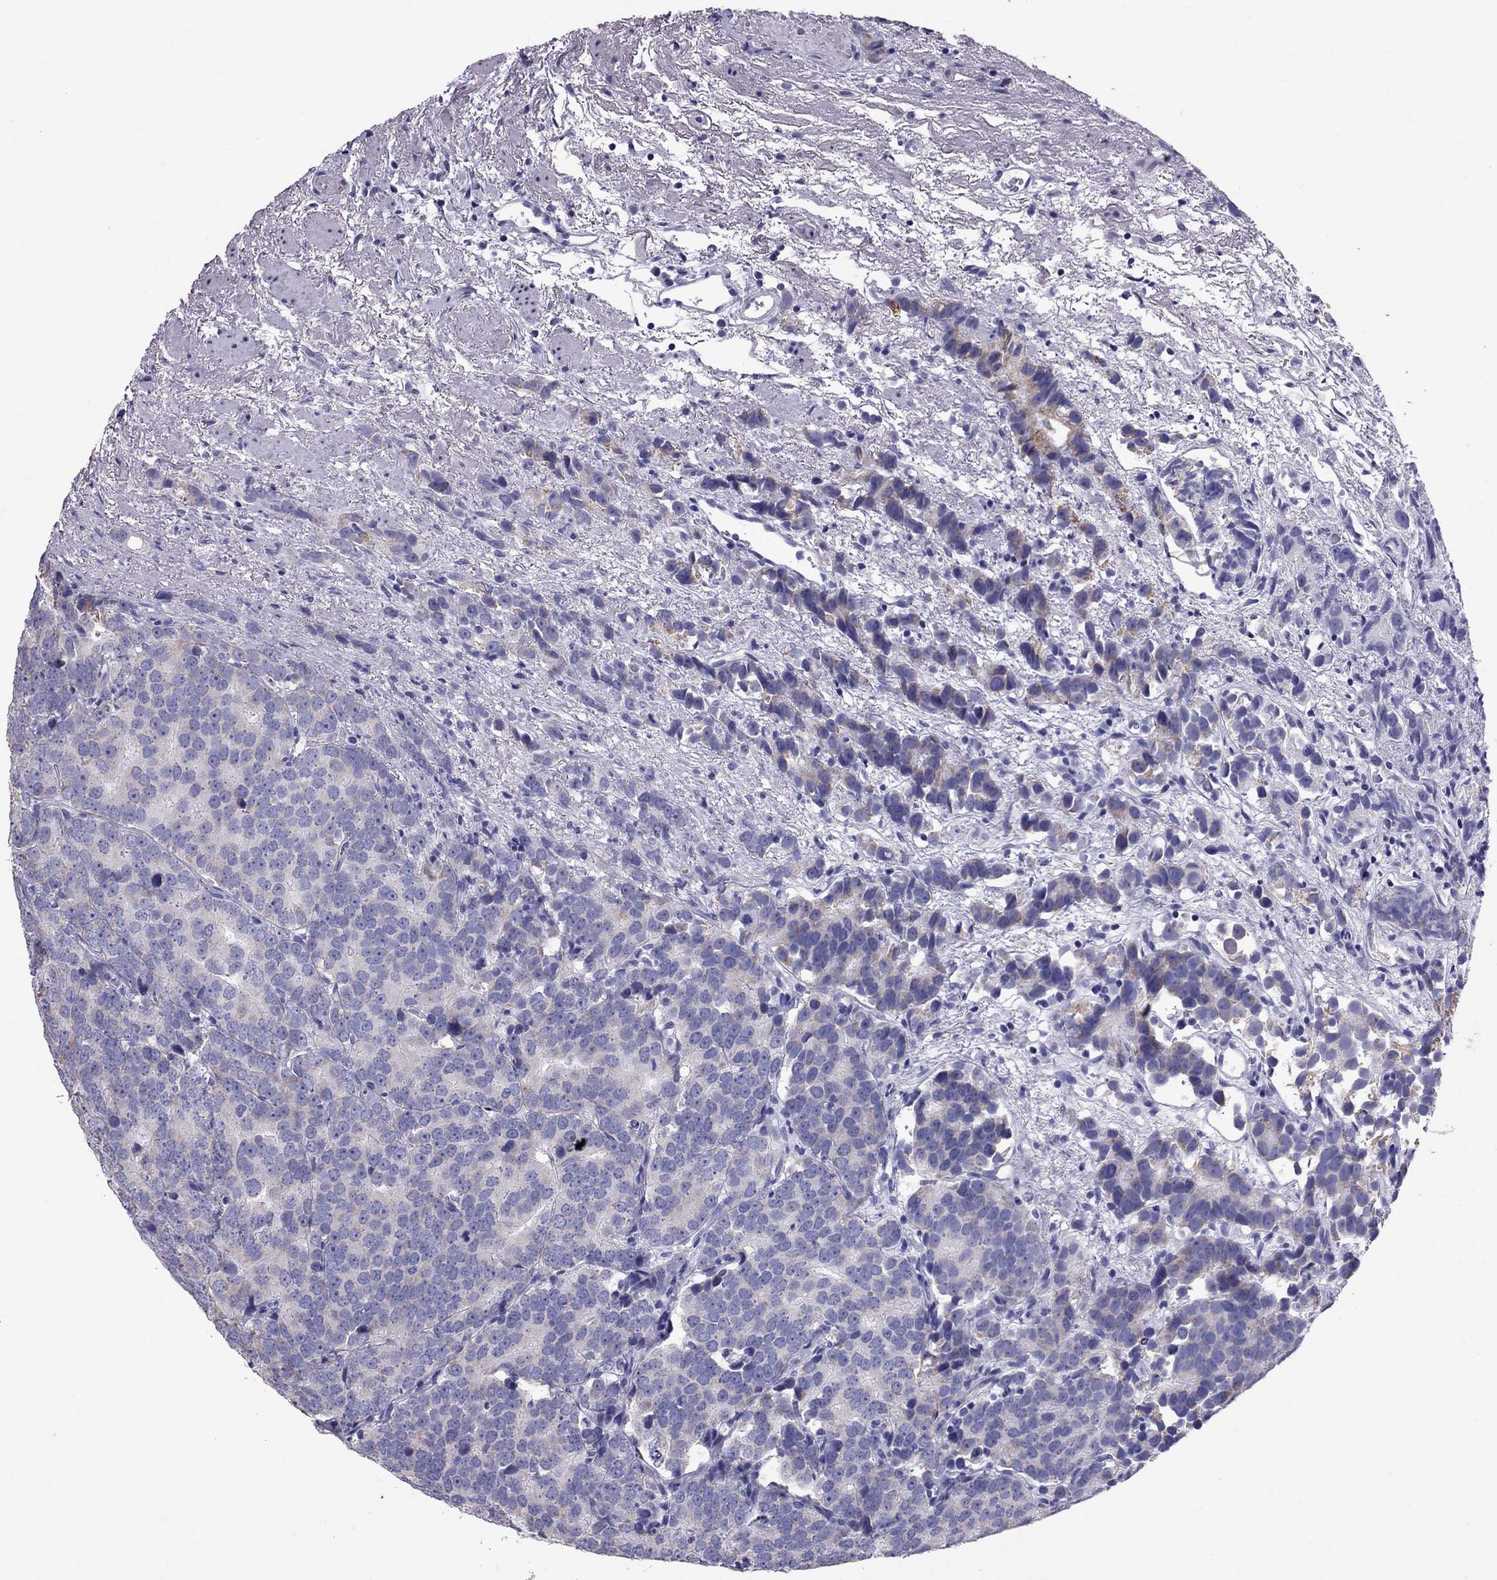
{"staining": {"intensity": "negative", "quantity": "none", "location": "none"}, "tissue": "prostate cancer", "cell_type": "Tumor cells", "image_type": "cancer", "snomed": [{"axis": "morphology", "description": "Adenocarcinoma, High grade"}, {"axis": "topography", "description": "Prostate"}], "caption": "This is an immunohistochemistry image of human high-grade adenocarcinoma (prostate). There is no expression in tumor cells.", "gene": "TTLL13", "patient": {"sex": "male", "age": 90}}